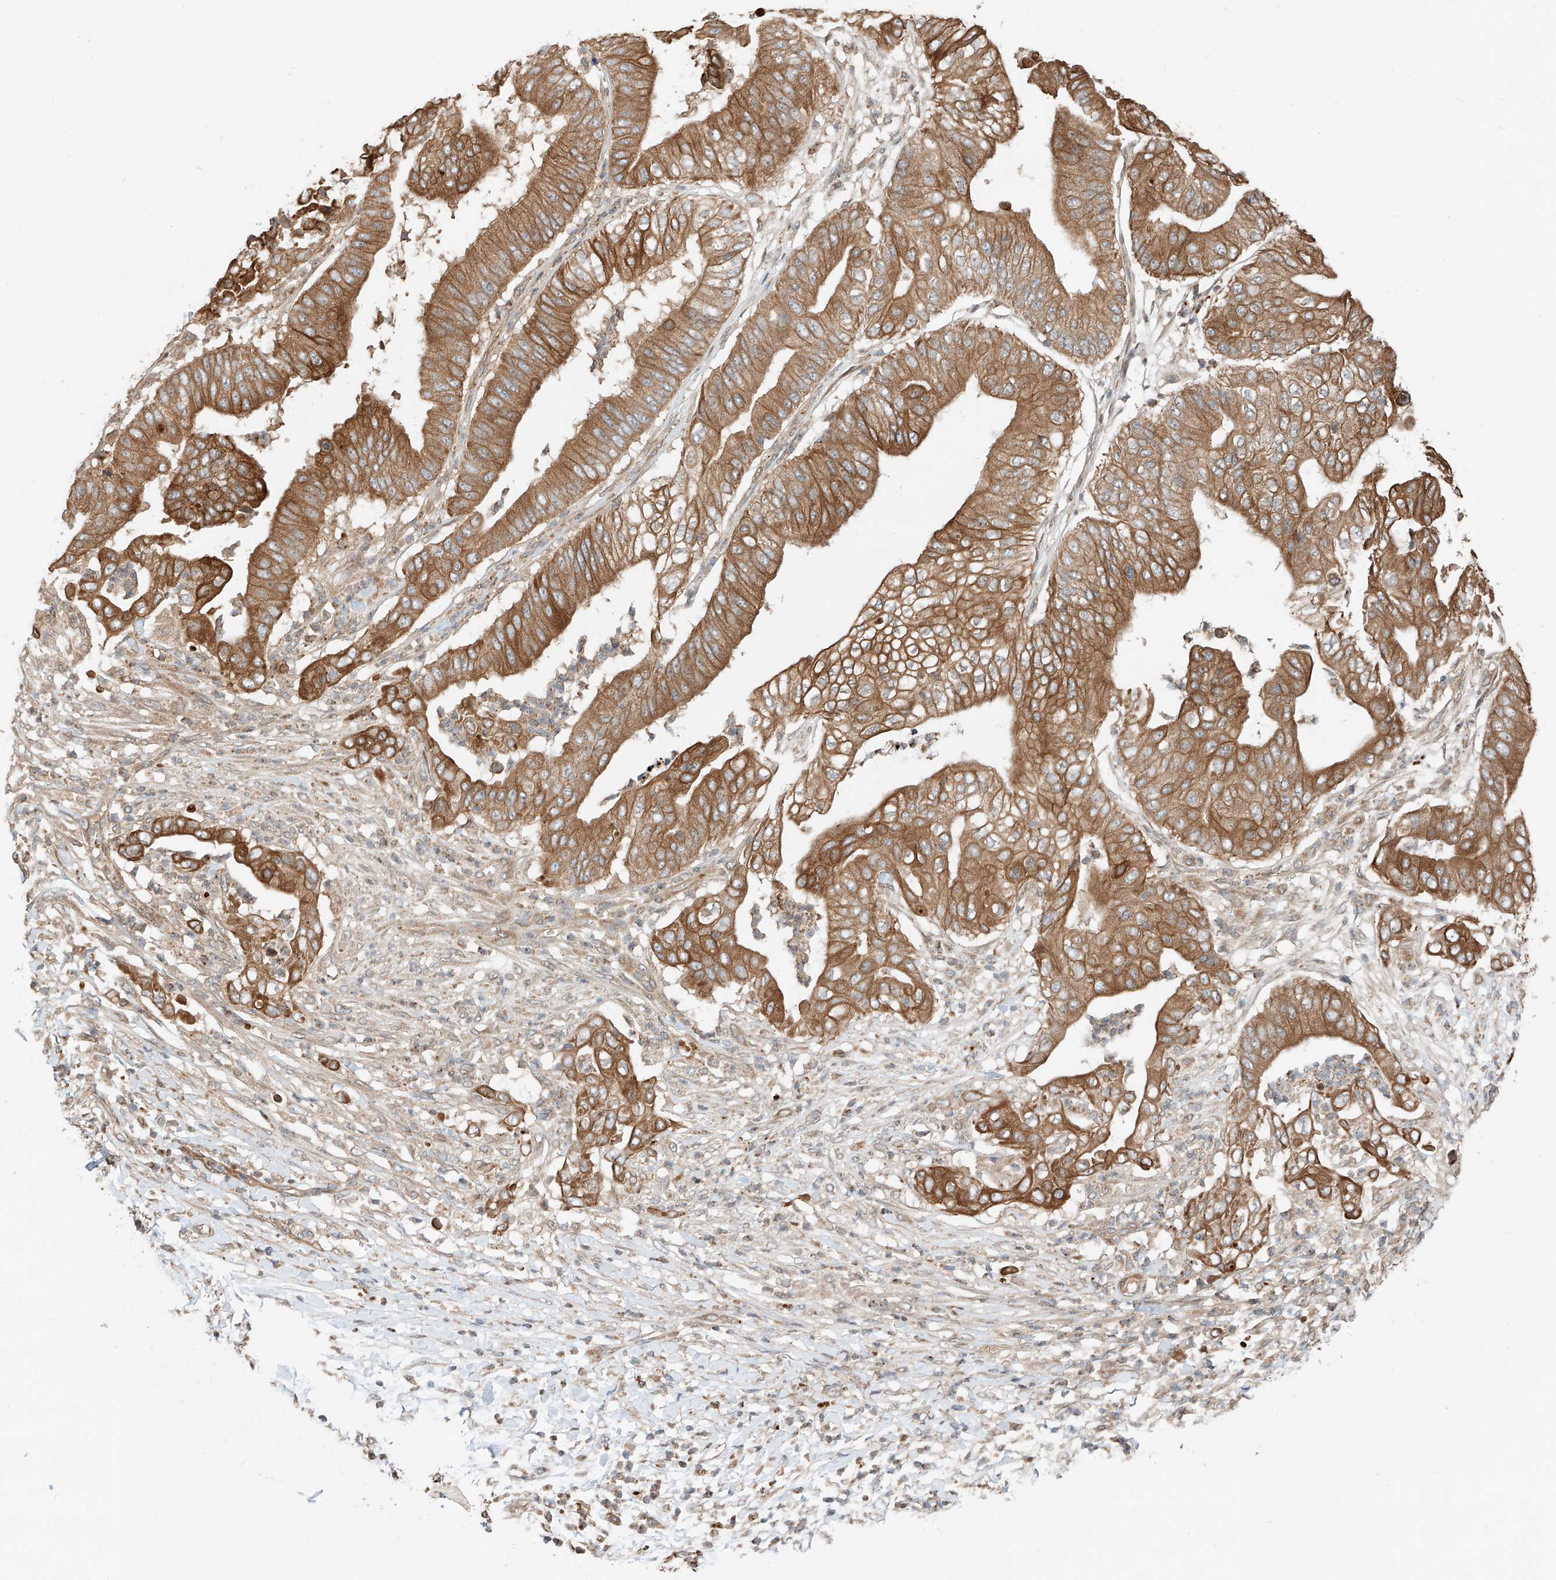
{"staining": {"intensity": "moderate", "quantity": ">75%", "location": "cytoplasmic/membranous"}, "tissue": "pancreatic cancer", "cell_type": "Tumor cells", "image_type": "cancer", "snomed": [{"axis": "morphology", "description": "Adenocarcinoma, NOS"}, {"axis": "topography", "description": "Pancreas"}], "caption": "Pancreatic adenocarcinoma stained with IHC shows moderate cytoplasmic/membranous expression in about >75% of tumor cells.", "gene": "CEP162", "patient": {"sex": "female", "age": 77}}